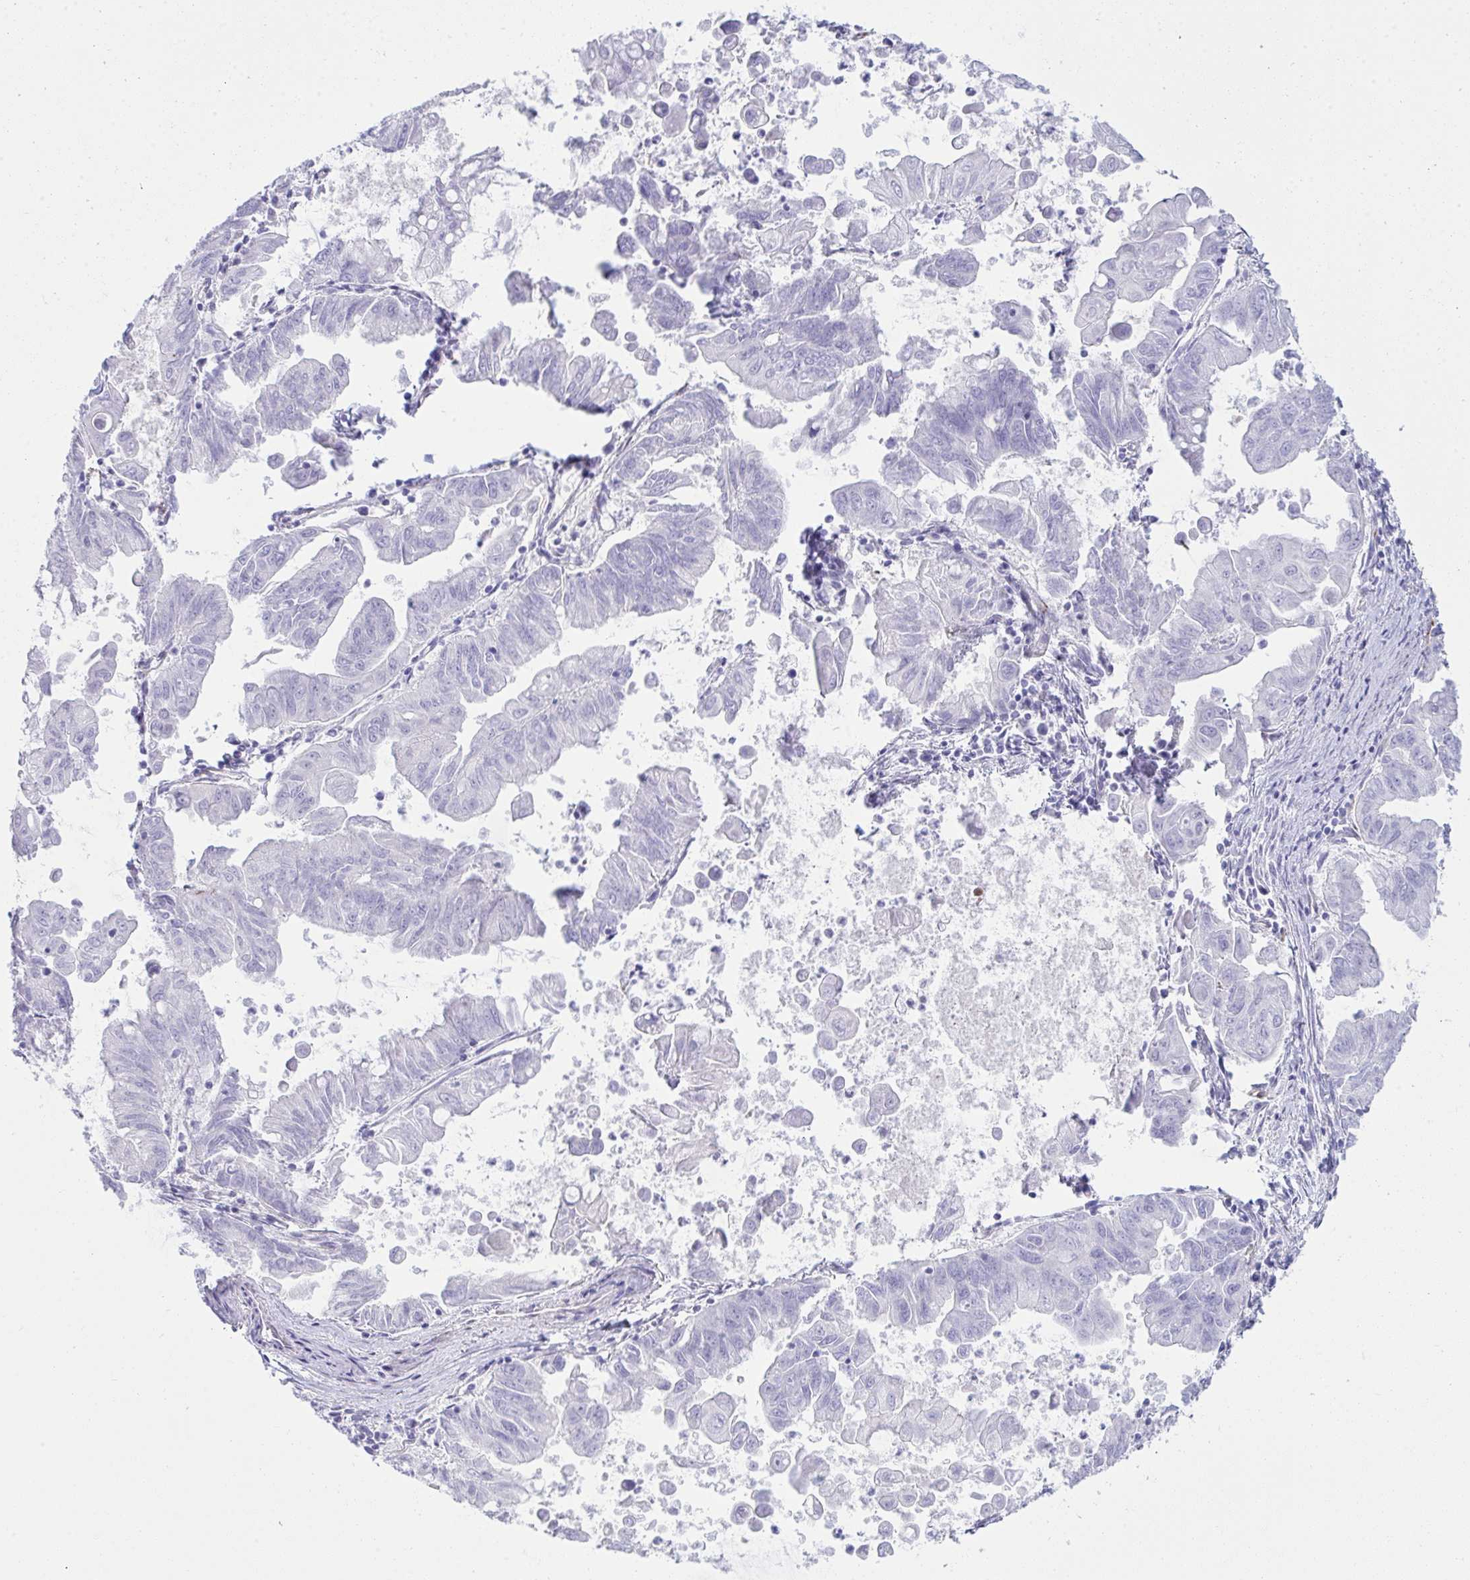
{"staining": {"intensity": "negative", "quantity": "none", "location": "none"}, "tissue": "stomach cancer", "cell_type": "Tumor cells", "image_type": "cancer", "snomed": [{"axis": "morphology", "description": "Adenocarcinoma, NOS"}, {"axis": "topography", "description": "Stomach, upper"}], "caption": "A high-resolution image shows immunohistochemistry (IHC) staining of adenocarcinoma (stomach), which displays no significant expression in tumor cells.", "gene": "SLC35B1", "patient": {"sex": "male", "age": 80}}